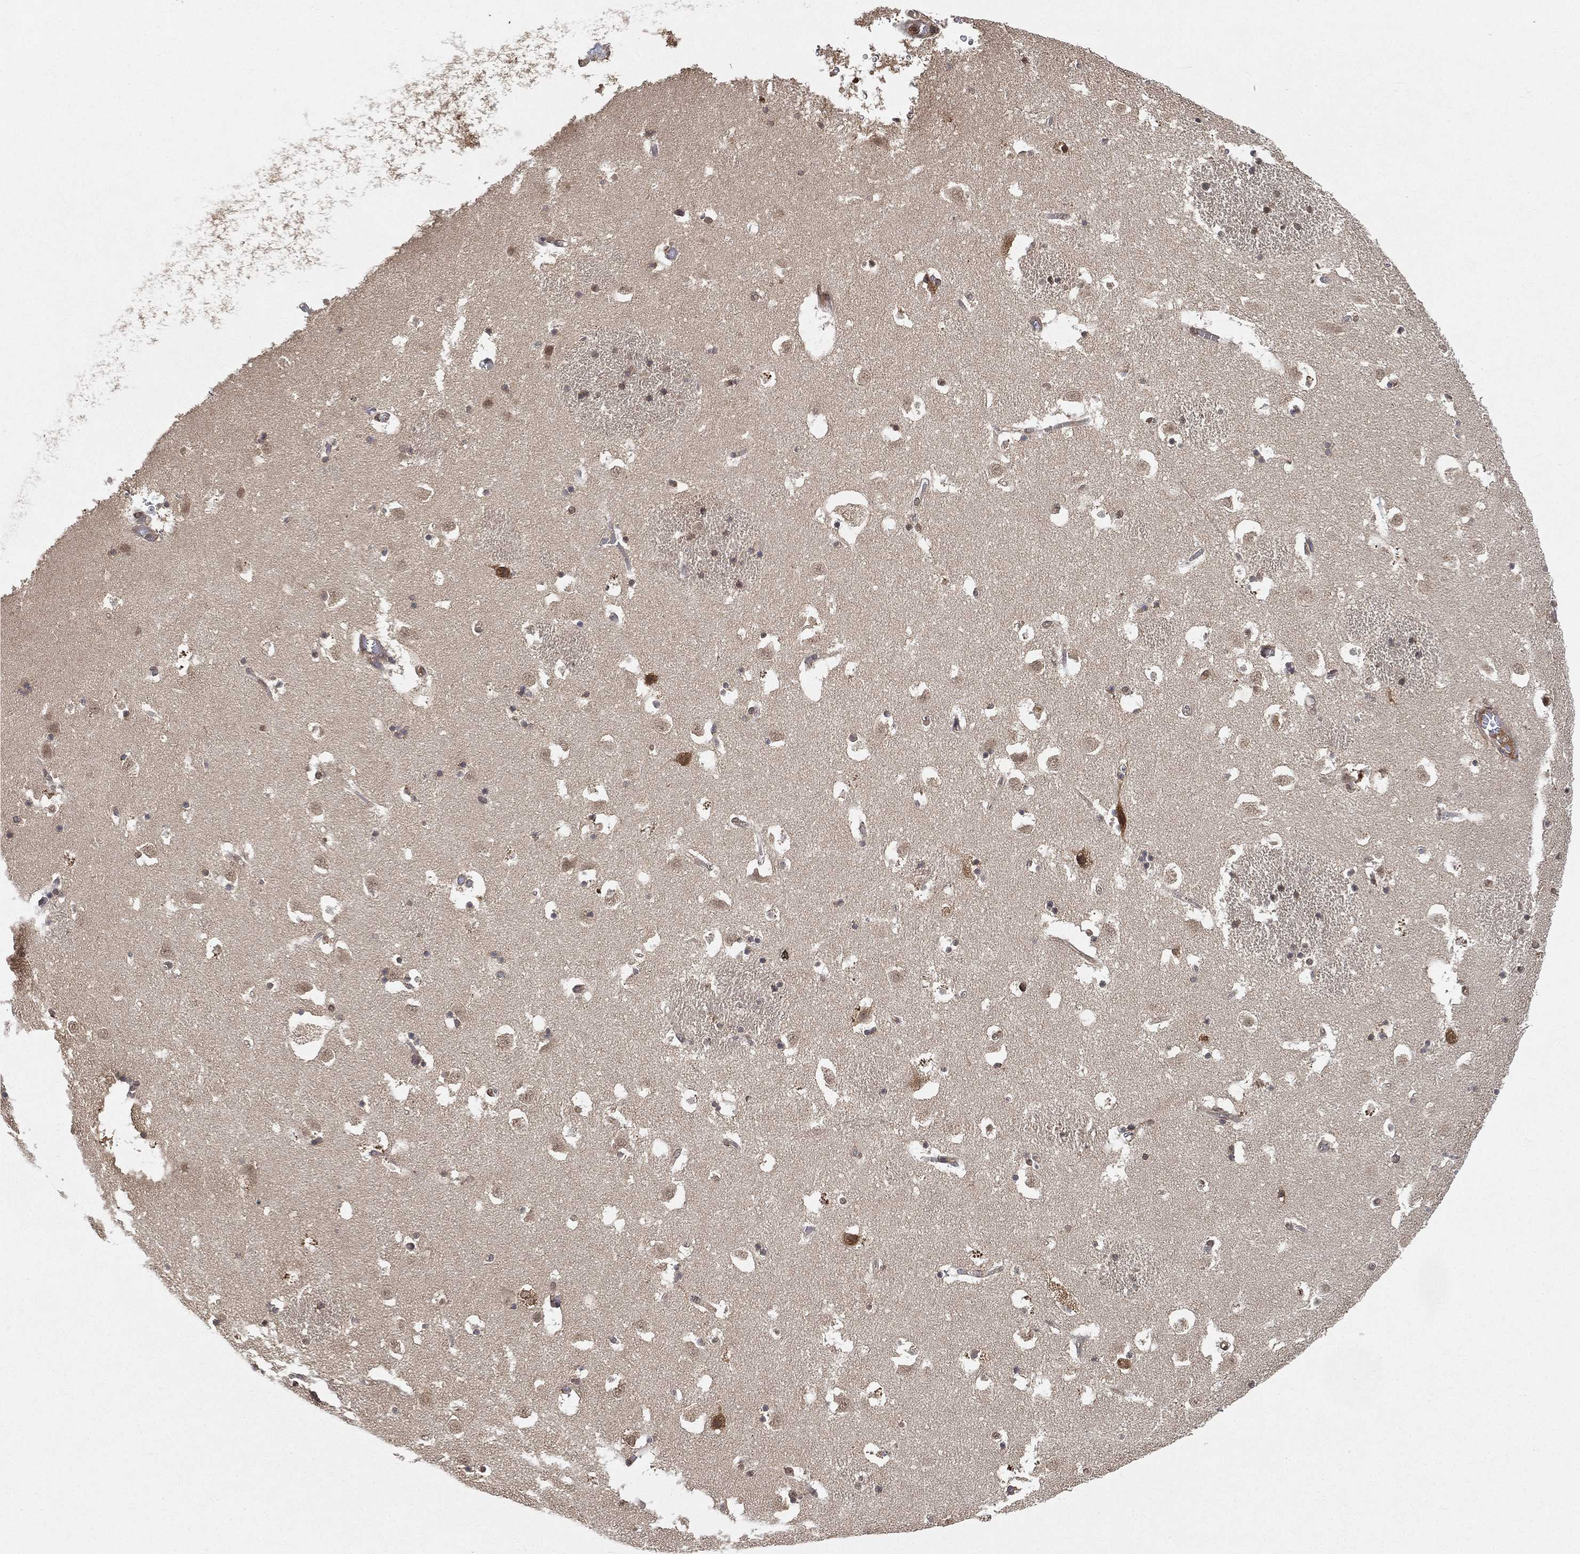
{"staining": {"intensity": "negative", "quantity": "none", "location": "none"}, "tissue": "caudate", "cell_type": "Glial cells", "image_type": "normal", "snomed": [{"axis": "morphology", "description": "Normal tissue, NOS"}, {"axis": "topography", "description": "Lateral ventricle wall"}], "caption": "This is an immunohistochemistry (IHC) micrograph of normal human caudate. There is no expression in glial cells.", "gene": "UBA5", "patient": {"sex": "female", "age": 42}}